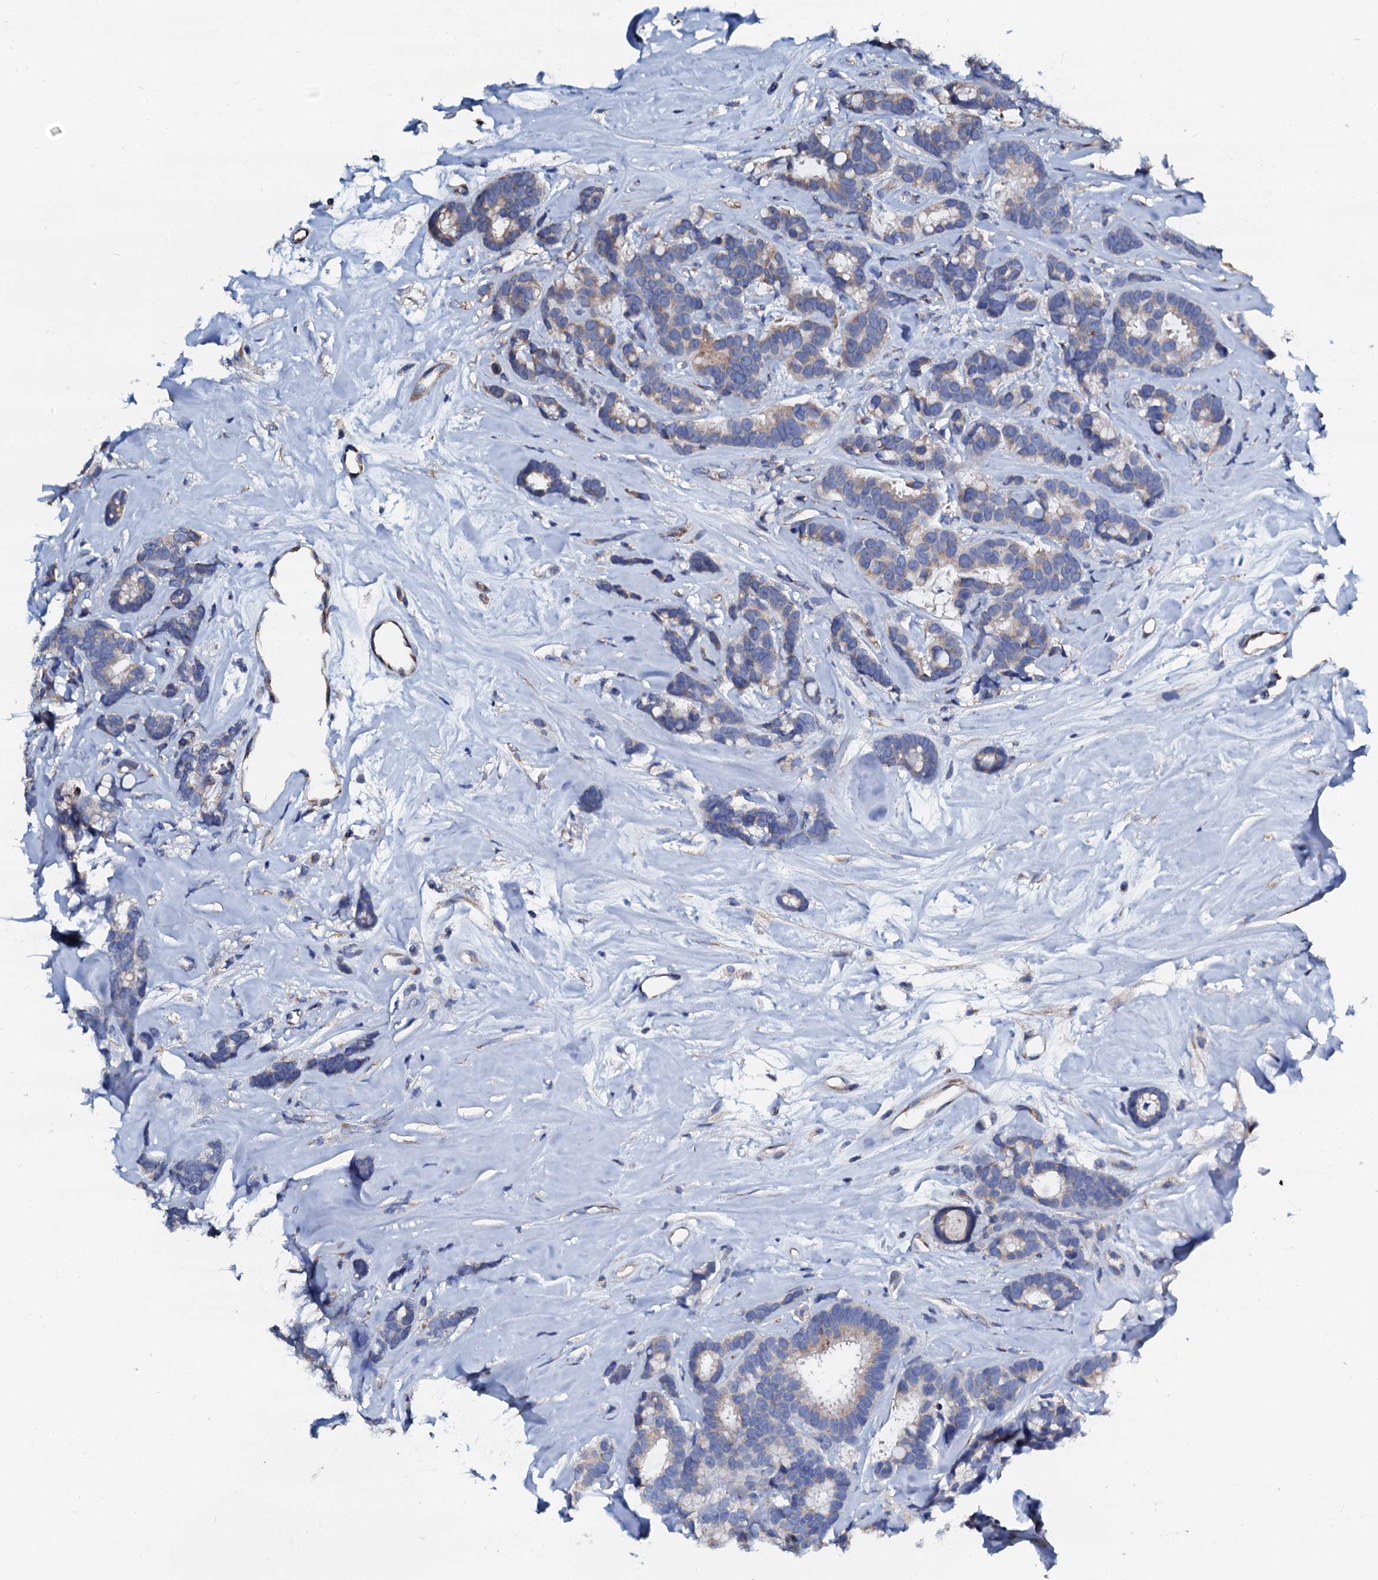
{"staining": {"intensity": "moderate", "quantity": "25%-75%", "location": "cytoplasmic/membranous"}, "tissue": "breast cancer", "cell_type": "Tumor cells", "image_type": "cancer", "snomed": [{"axis": "morphology", "description": "Duct carcinoma"}, {"axis": "topography", "description": "Breast"}], "caption": "A medium amount of moderate cytoplasmic/membranous staining is appreciated in about 25%-75% of tumor cells in breast invasive ductal carcinoma tissue.", "gene": "AKAP3", "patient": {"sex": "female", "age": 87}}